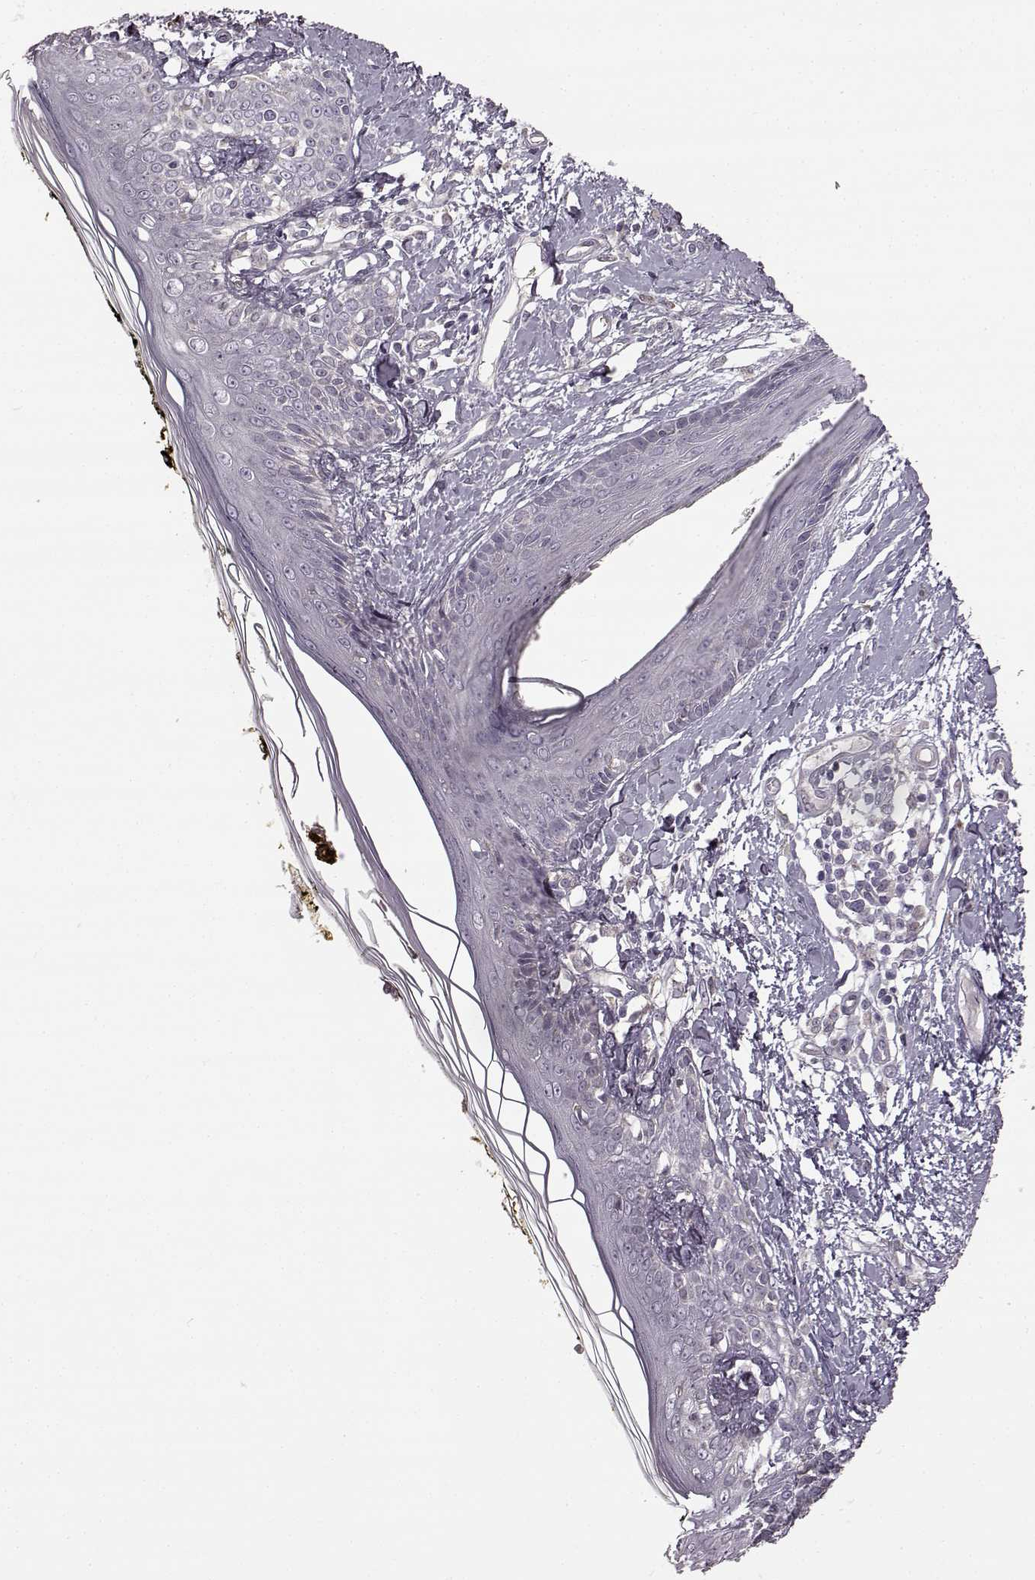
{"staining": {"intensity": "negative", "quantity": "none", "location": "none"}, "tissue": "skin", "cell_type": "Fibroblasts", "image_type": "normal", "snomed": [{"axis": "morphology", "description": "Normal tissue, NOS"}, {"axis": "topography", "description": "Skin"}], "caption": "High magnification brightfield microscopy of benign skin stained with DAB (brown) and counterstained with hematoxylin (blue): fibroblasts show no significant expression.", "gene": "B3GNT6", "patient": {"sex": "male", "age": 76}}